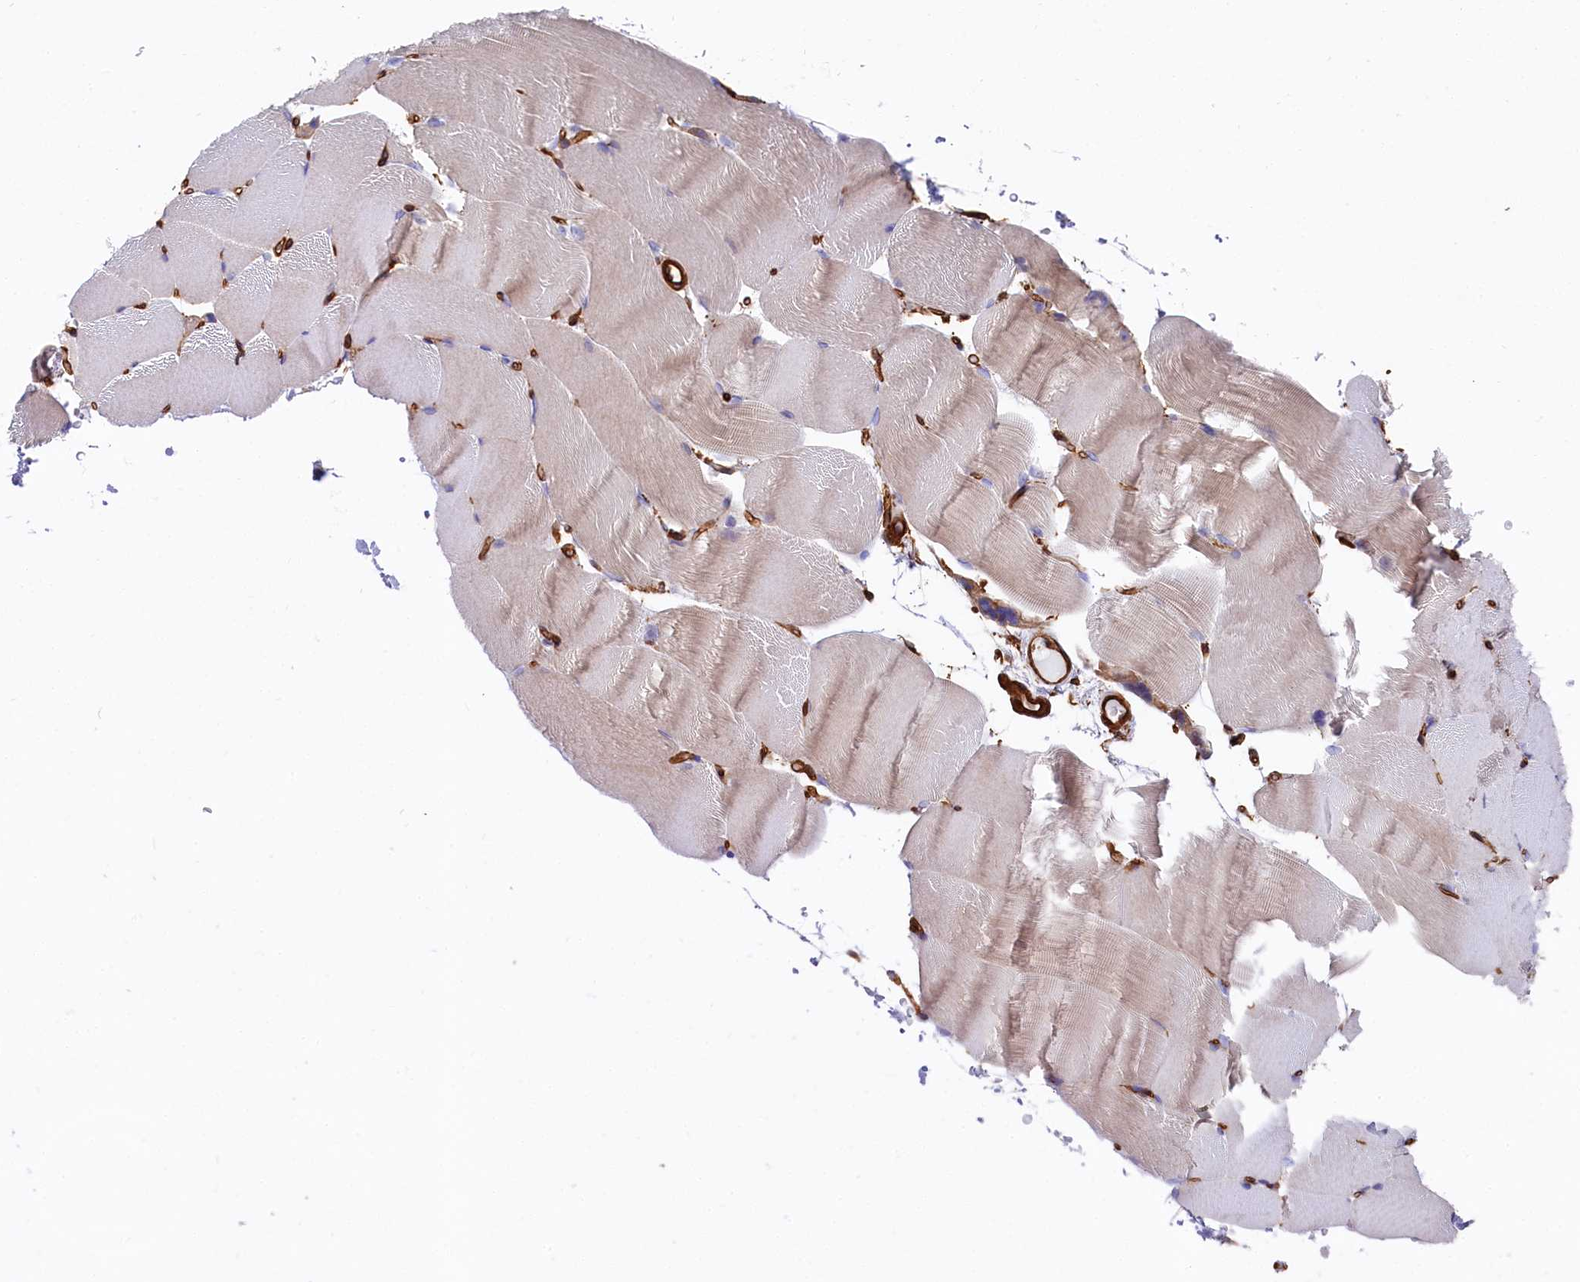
{"staining": {"intensity": "weak", "quantity": "25%-75%", "location": "cytoplasmic/membranous"}, "tissue": "skeletal muscle", "cell_type": "Myocytes", "image_type": "normal", "snomed": [{"axis": "morphology", "description": "Normal tissue, NOS"}, {"axis": "topography", "description": "Skeletal muscle"}, {"axis": "topography", "description": "Parathyroid gland"}], "caption": "Brown immunohistochemical staining in unremarkable skeletal muscle exhibits weak cytoplasmic/membranous staining in about 25%-75% of myocytes.", "gene": "TNKS1BP1", "patient": {"sex": "female", "age": 37}}